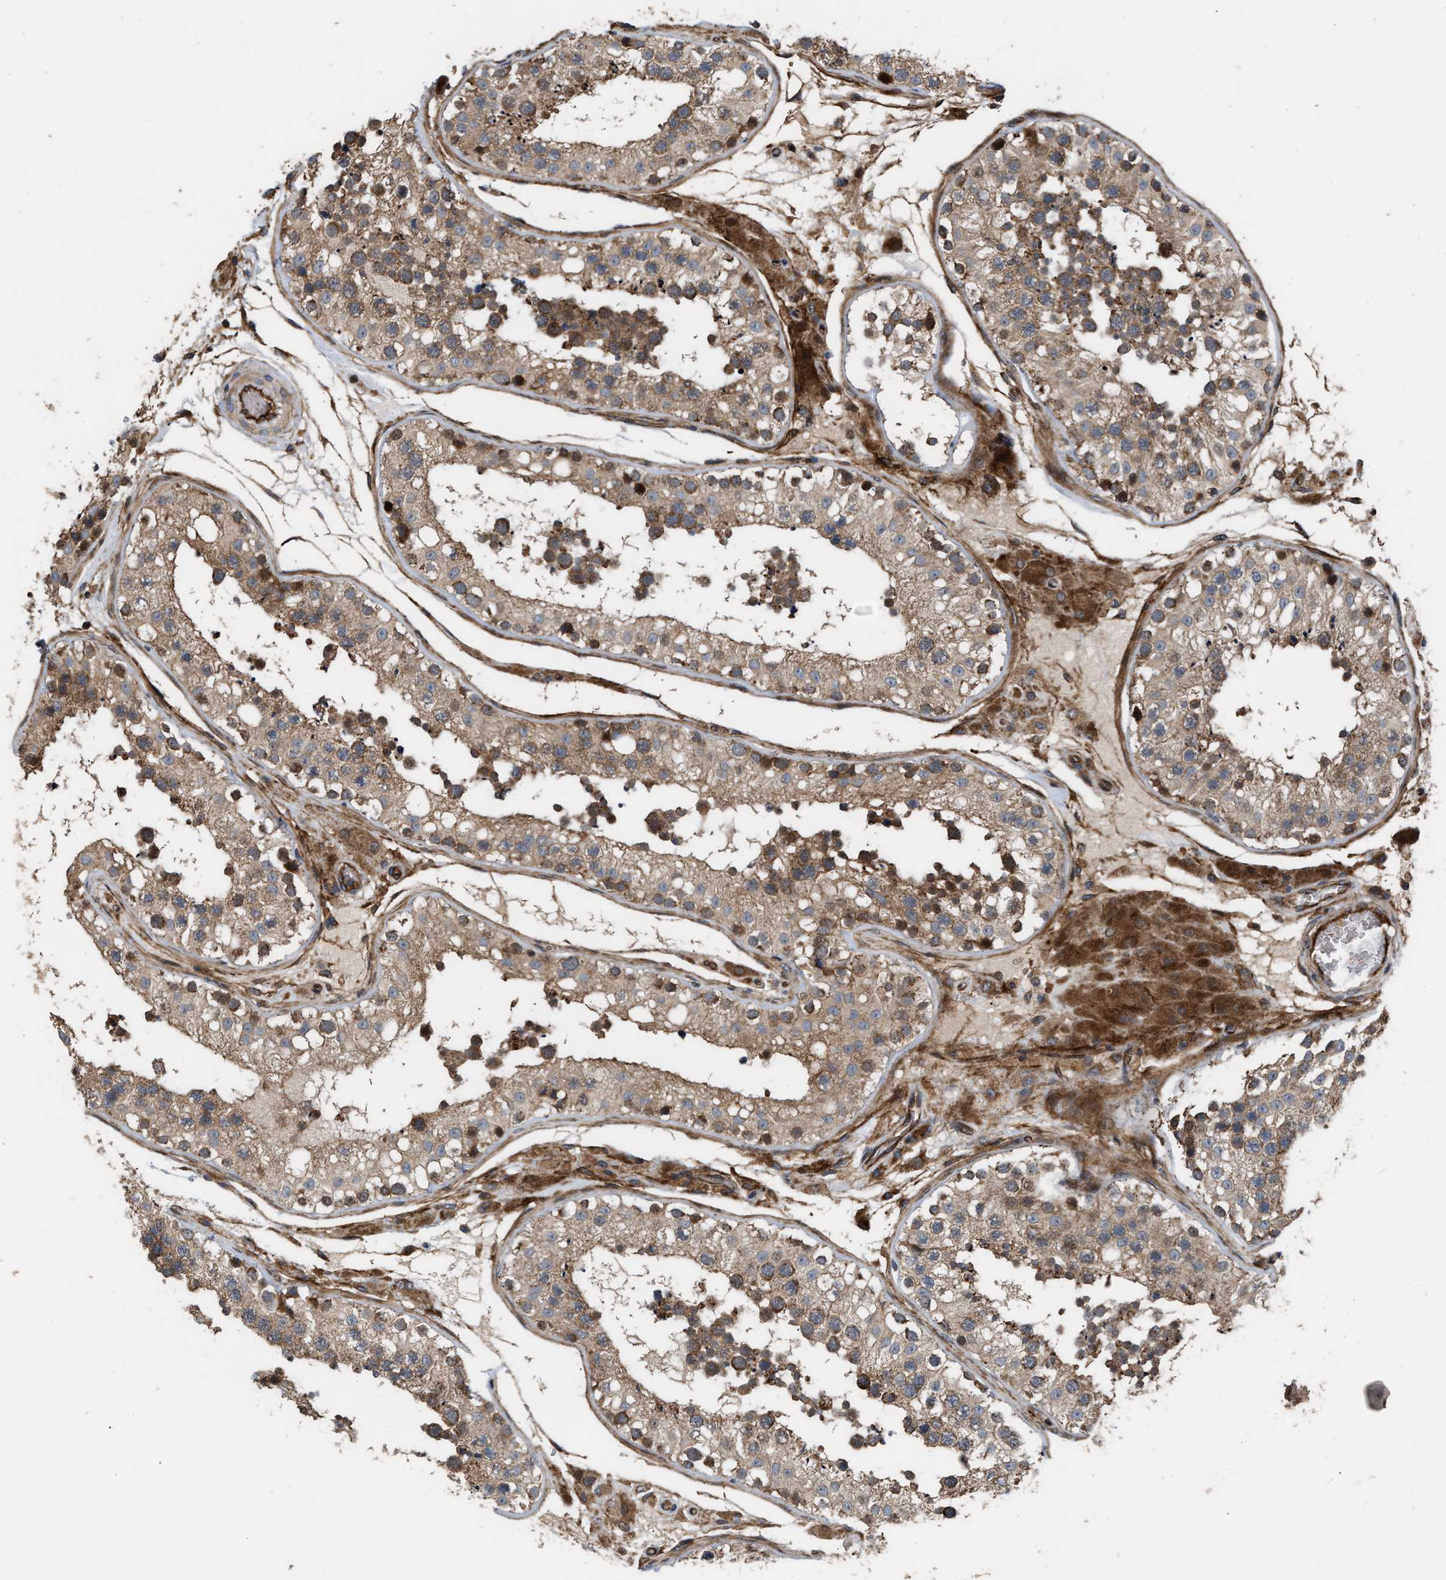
{"staining": {"intensity": "moderate", "quantity": "25%-75%", "location": "cytoplasmic/membranous"}, "tissue": "testis", "cell_type": "Cells in seminiferous ducts", "image_type": "normal", "snomed": [{"axis": "morphology", "description": "Normal tissue, NOS"}, {"axis": "topography", "description": "Testis"}], "caption": "Testis stained with immunohistochemistry demonstrates moderate cytoplasmic/membranous expression in approximately 25%-75% of cells in seminiferous ducts. (DAB (3,3'-diaminobenzidine) IHC with brightfield microscopy, high magnification).", "gene": "STAU1", "patient": {"sex": "male", "age": 26}}